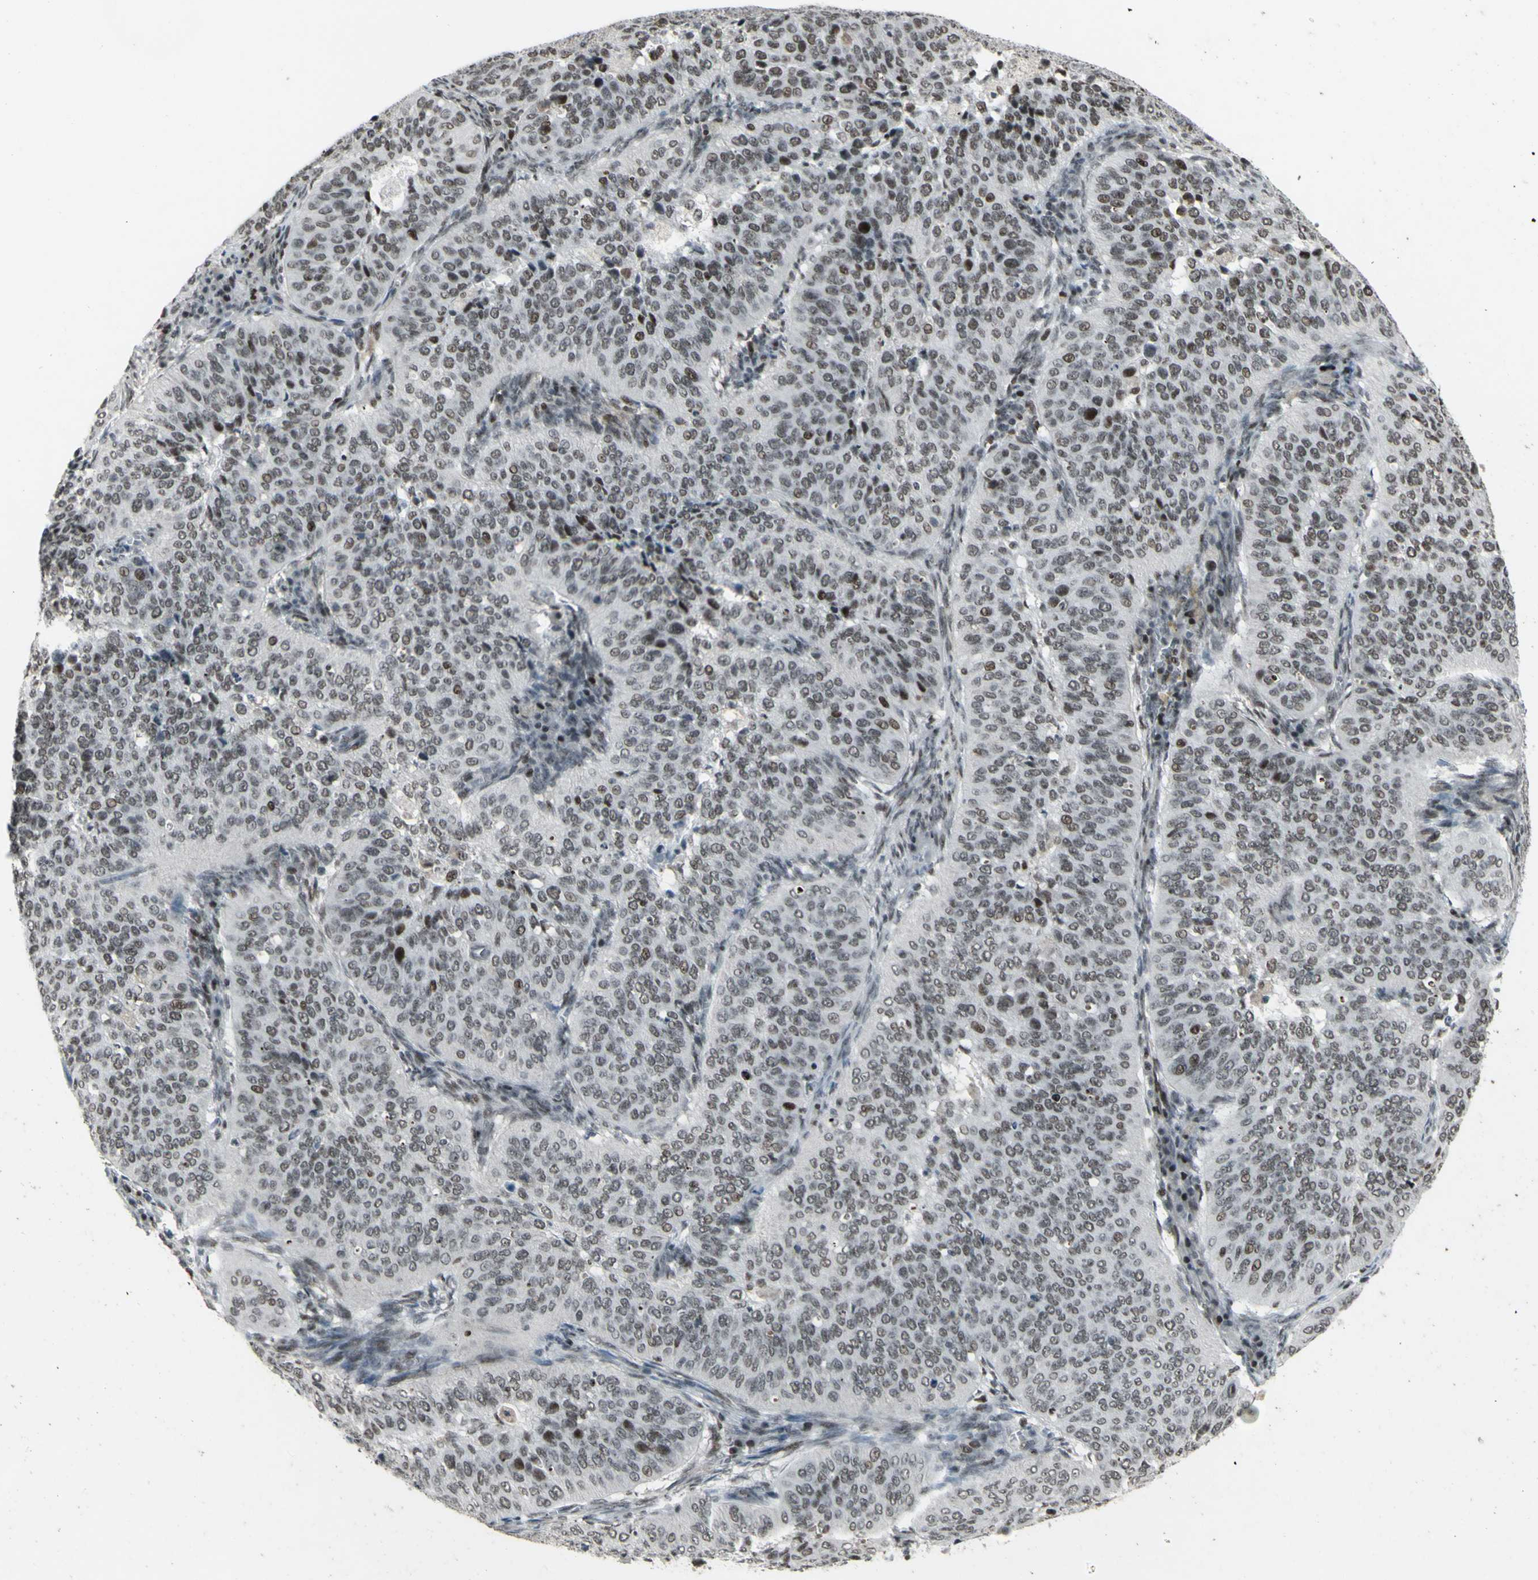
{"staining": {"intensity": "weak", "quantity": "<25%", "location": "nuclear"}, "tissue": "cervical cancer", "cell_type": "Tumor cells", "image_type": "cancer", "snomed": [{"axis": "morphology", "description": "Normal tissue, NOS"}, {"axis": "morphology", "description": "Squamous cell carcinoma, NOS"}, {"axis": "topography", "description": "Cervix"}], "caption": "Tumor cells show no significant staining in cervical cancer (squamous cell carcinoma). (Stains: DAB (3,3'-diaminobenzidine) IHC with hematoxylin counter stain, Microscopy: brightfield microscopy at high magnification).", "gene": "SUPT6H", "patient": {"sex": "female", "age": 39}}